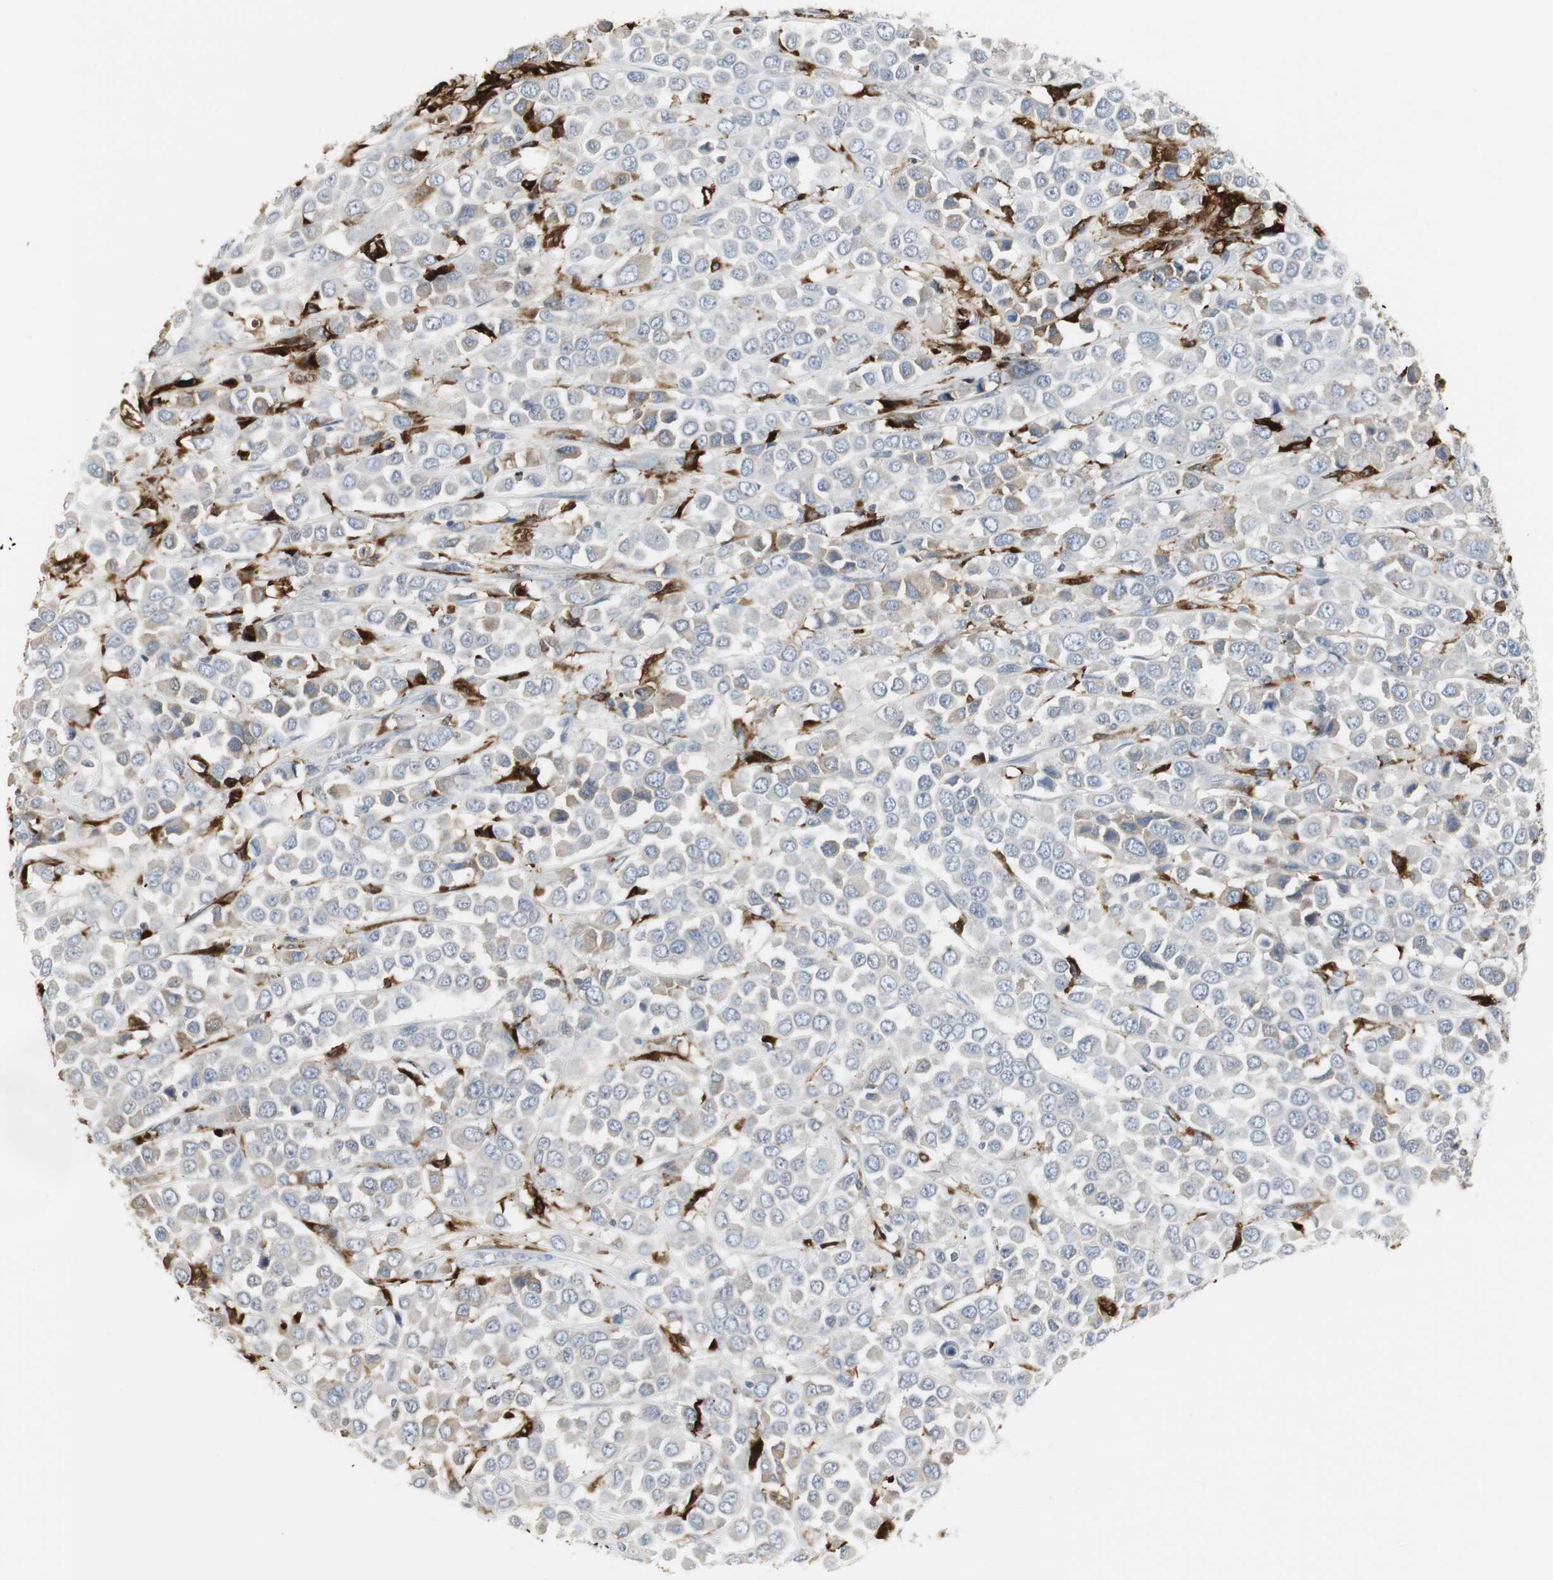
{"staining": {"intensity": "negative", "quantity": "none", "location": "none"}, "tissue": "breast cancer", "cell_type": "Tumor cells", "image_type": "cancer", "snomed": [{"axis": "morphology", "description": "Duct carcinoma"}, {"axis": "topography", "description": "Breast"}], "caption": "Immunohistochemistry histopathology image of neoplastic tissue: invasive ductal carcinoma (breast) stained with DAB exhibits no significant protein staining in tumor cells.", "gene": "PI15", "patient": {"sex": "female", "age": 61}}